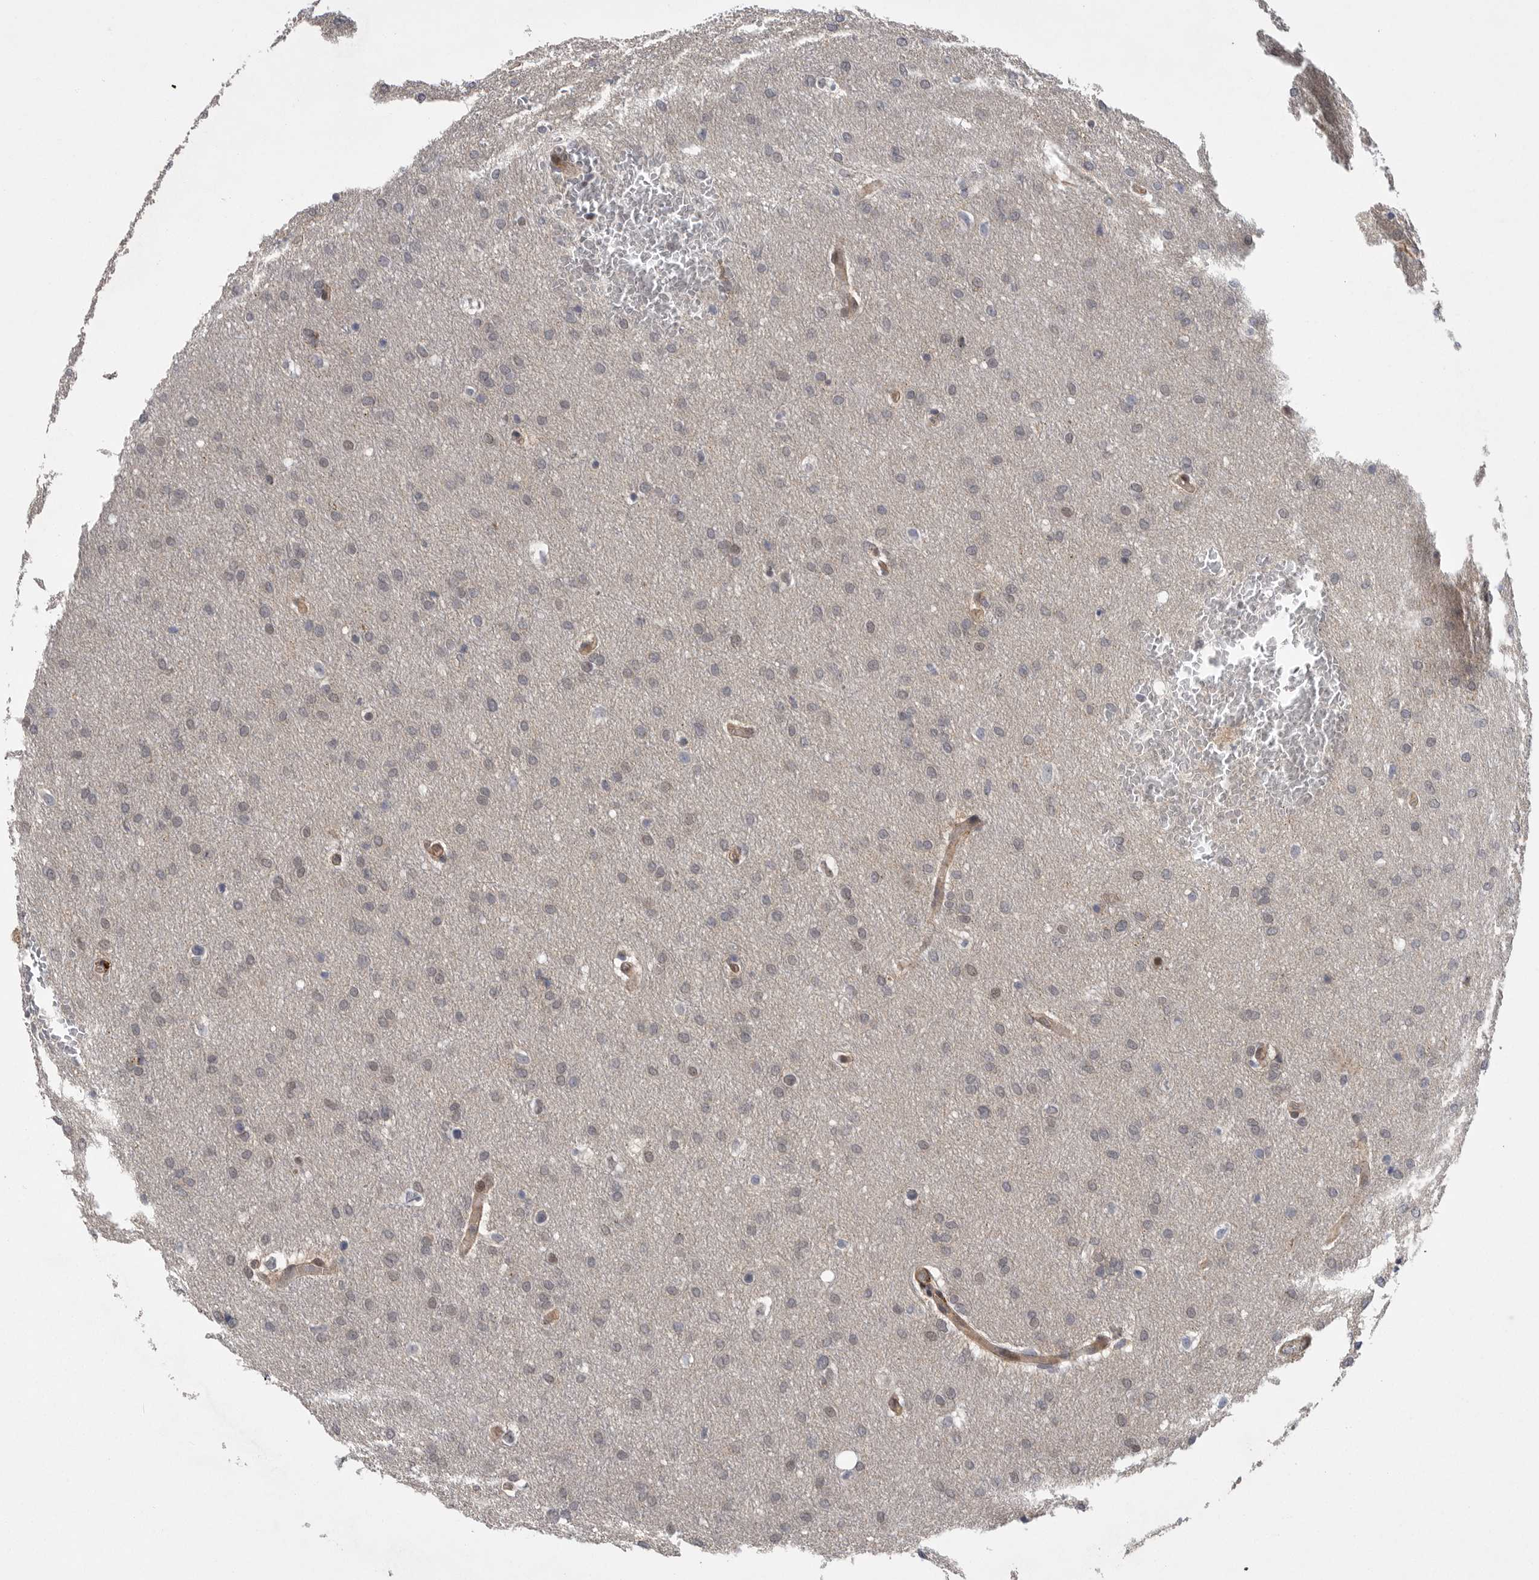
{"staining": {"intensity": "weak", "quantity": "<25%", "location": "cytoplasmic/membranous"}, "tissue": "glioma", "cell_type": "Tumor cells", "image_type": "cancer", "snomed": [{"axis": "morphology", "description": "Glioma, malignant, Low grade"}, {"axis": "topography", "description": "Brain"}], "caption": "A micrograph of human malignant low-grade glioma is negative for staining in tumor cells.", "gene": "TMPRSS11F", "patient": {"sex": "female", "age": 37}}